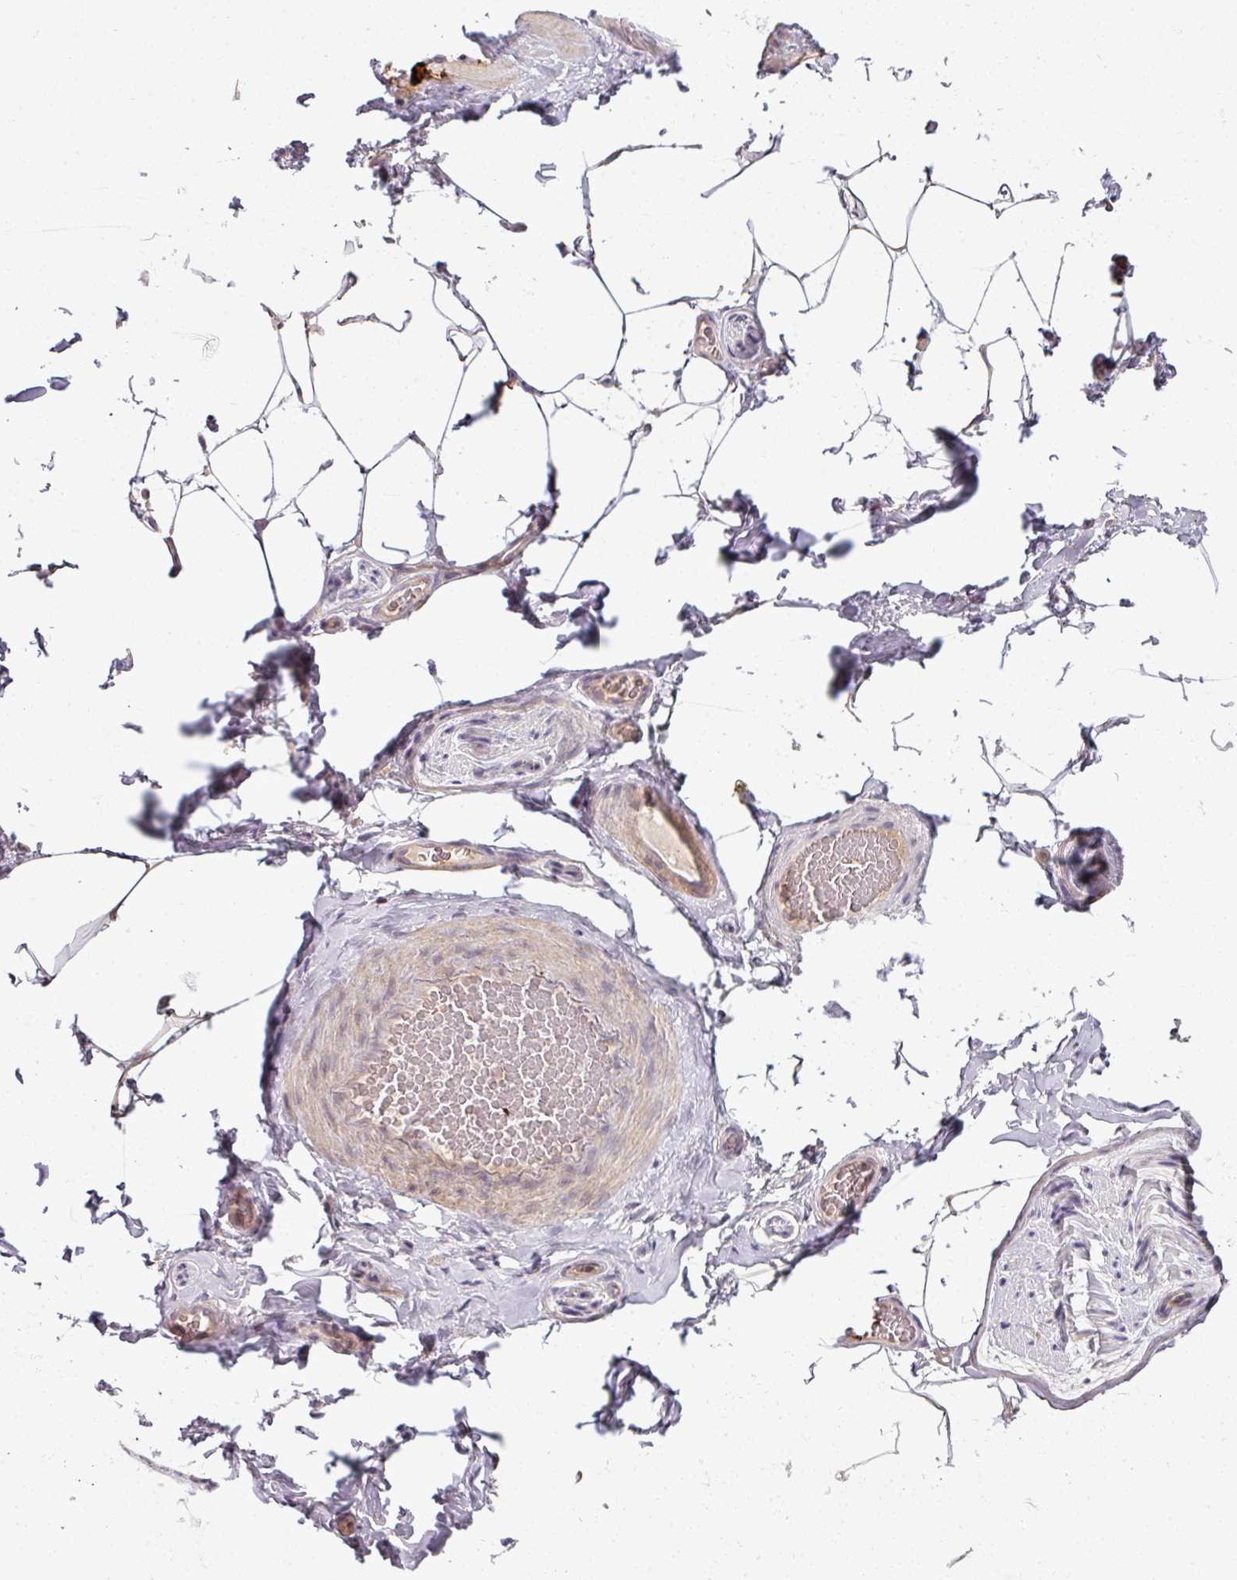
{"staining": {"intensity": "negative", "quantity": "none", "location": "none"}, "tissue": "adipose tissue", "cell_type": "Adipocytes", "image_type": "normal", "snomed": [{"axis": "morphology", "description": "Normal tissue, NOS"}, {"axis": "topography", "description": "Vascular tissue"}, {"axis": "topography", "description": "Peripheral nerve tissue"}], "caption": "Immunohistochemistry of benign human adipose tissue shows no positivity in adipocytes. The staining is performed using DAB (3,3'-diaminobenzidine) brown chromogen with nuclei counter-stained in using hematoxylin.", "gene": "TUSC3", "patient": {"sex": "male", "age": 41}}